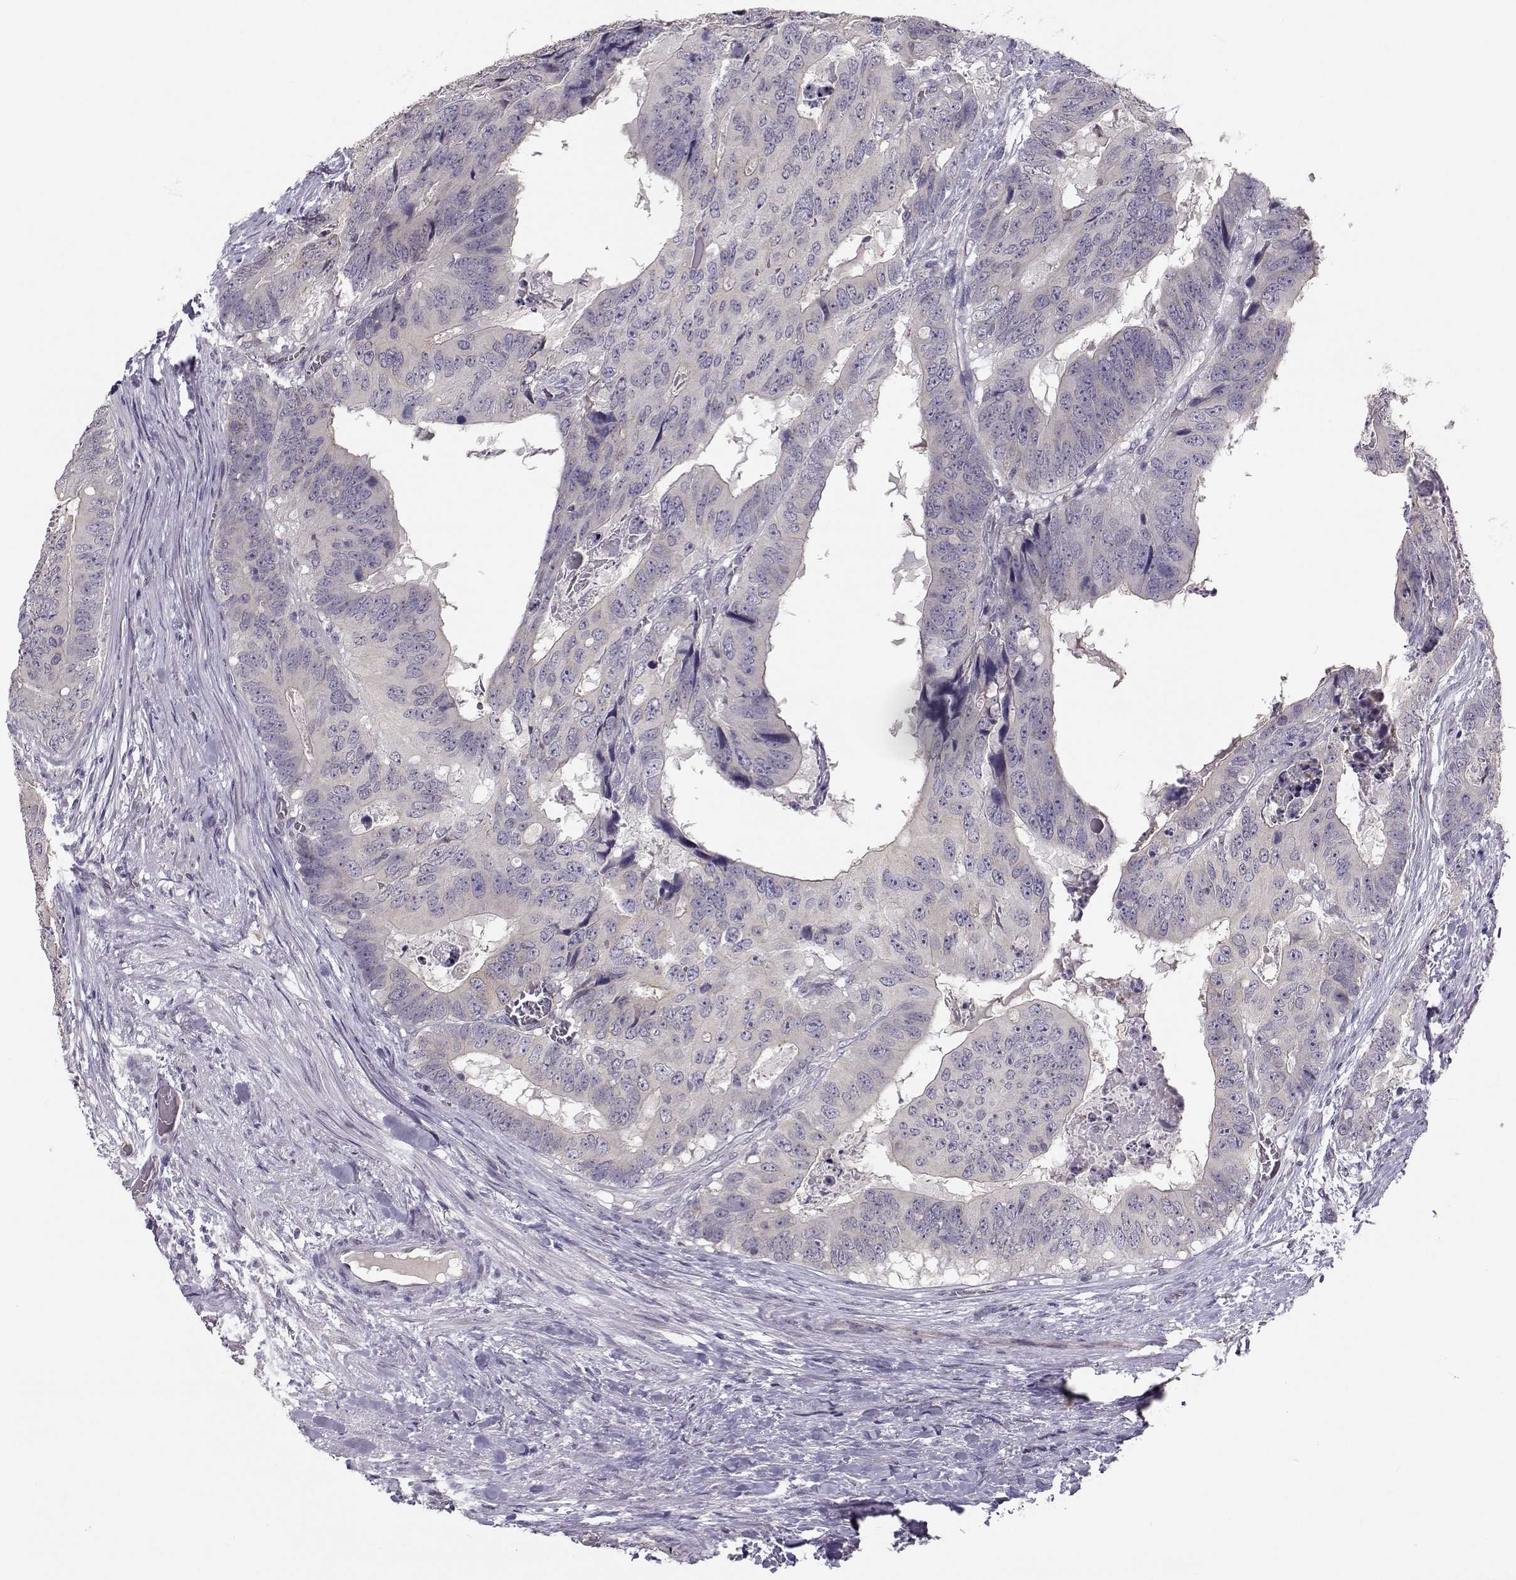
{"staining": {"intensity": "negative", "quantity": "none", "location": "none"}, "tissue": "colorectal cancer", "cell_type": "Tumor cells", "image_type": "cancer", "snomed": [{"axis": "morphology", "description": "Adenocarcinoma, NOS"}, {"axis": "topography", "description": "Colon"}], "caption": "Tumor cells are negative for brown protein staining in colorectal cancer.", "gene": "TMEM145", "patient": {"sex": "male", "age": 79}}